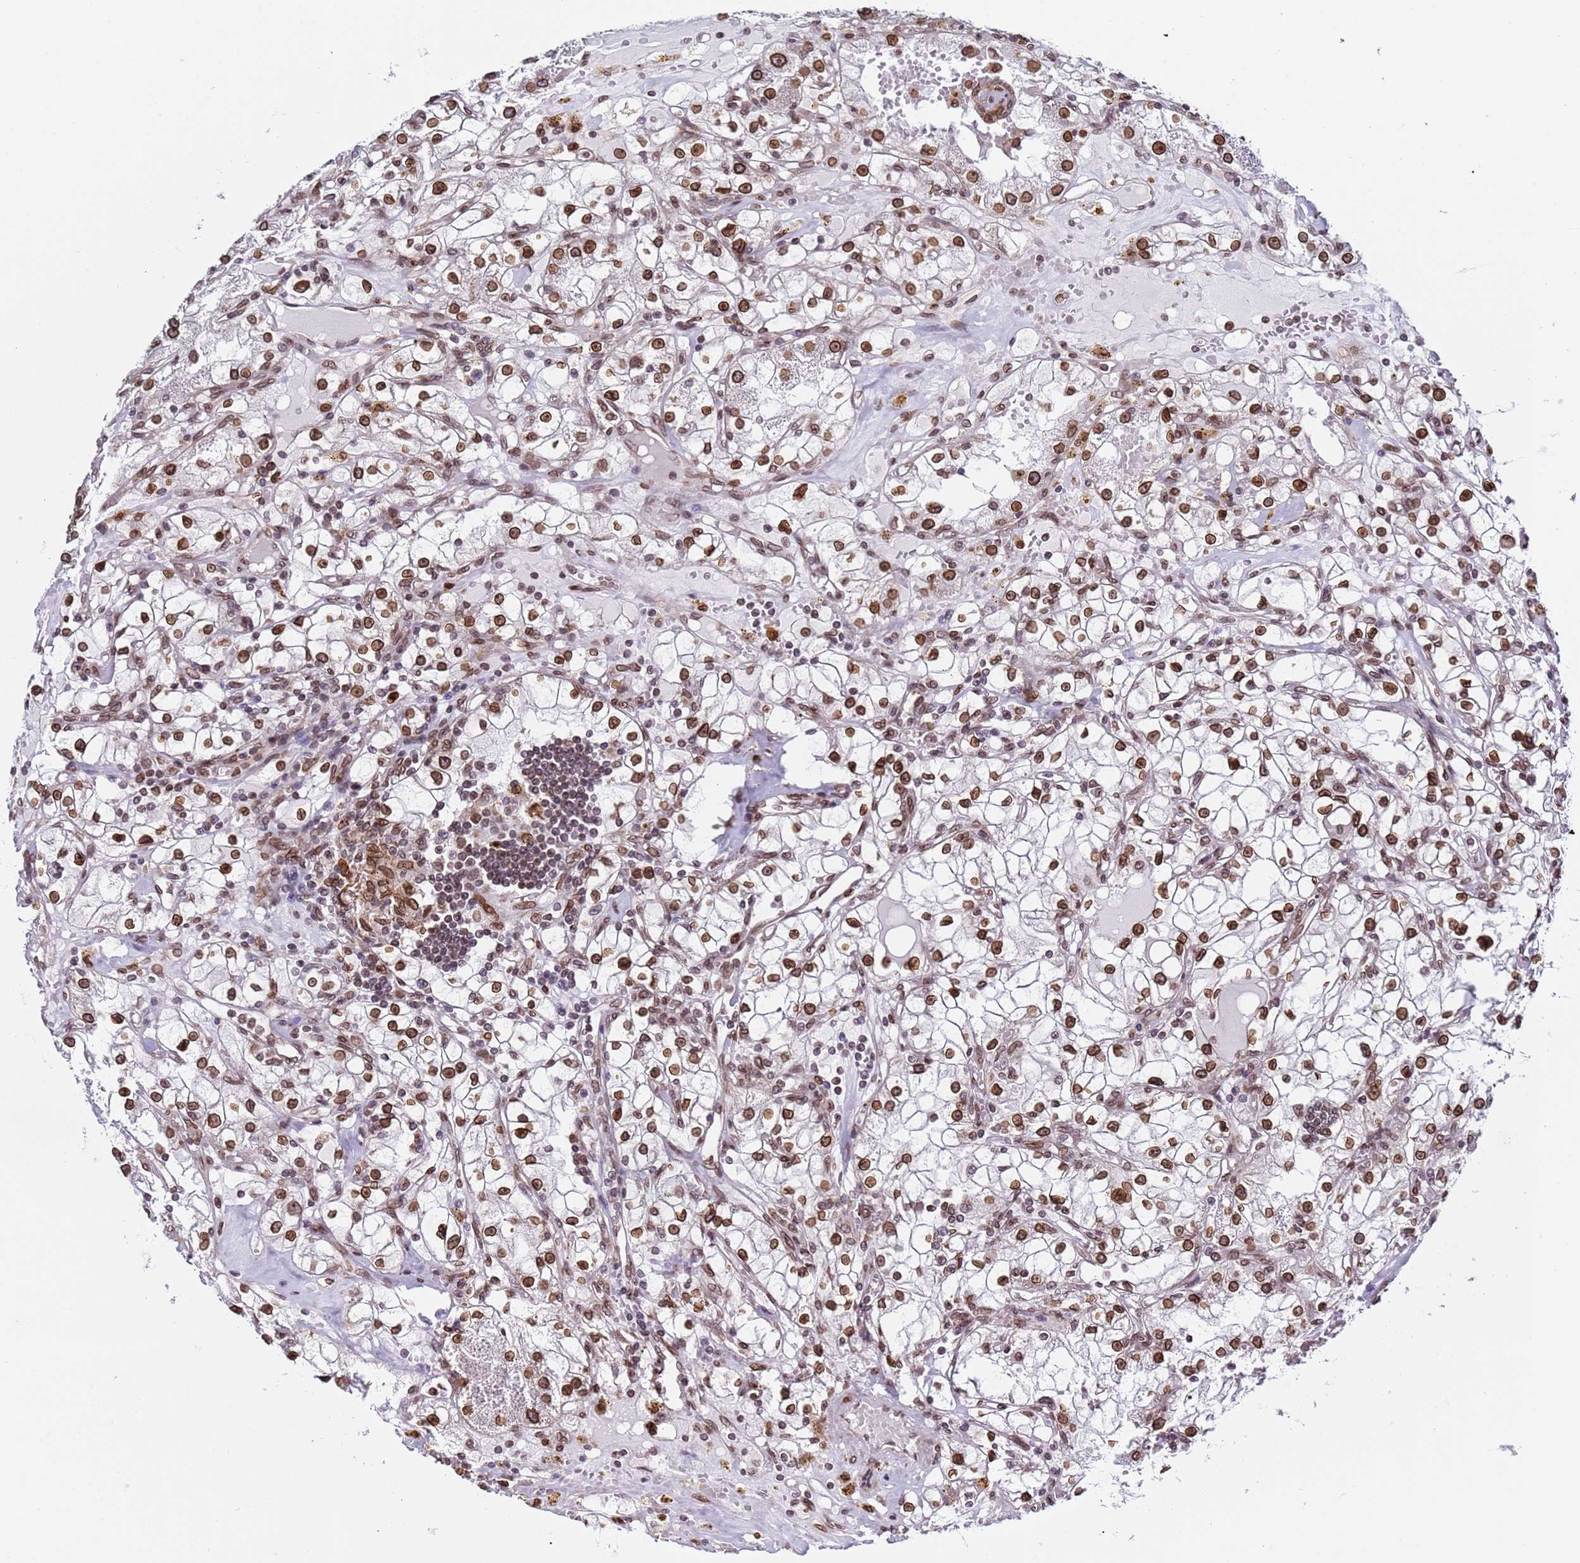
{"staining": {"intensity": "moderate", "quantity": ">75%", "location": "nuclear"}, "tissue": "renal cancer", "cell_type": "Tumor cells", "image_type": "cancer", "snomed": [{"axis": "morphology", "description": "Adenocarcinoma, NOS"}, {"axis": "topography", "description": "Kidney"}], "caption": "Immunohistochemical staining of human renal adenocarcinoma reveals medium levels of moderate nuclear protein expression in approximately >75% of tumor cells.", "gene": "TOR1AIP1", "patient": {"sex": "male", "age": 56}}